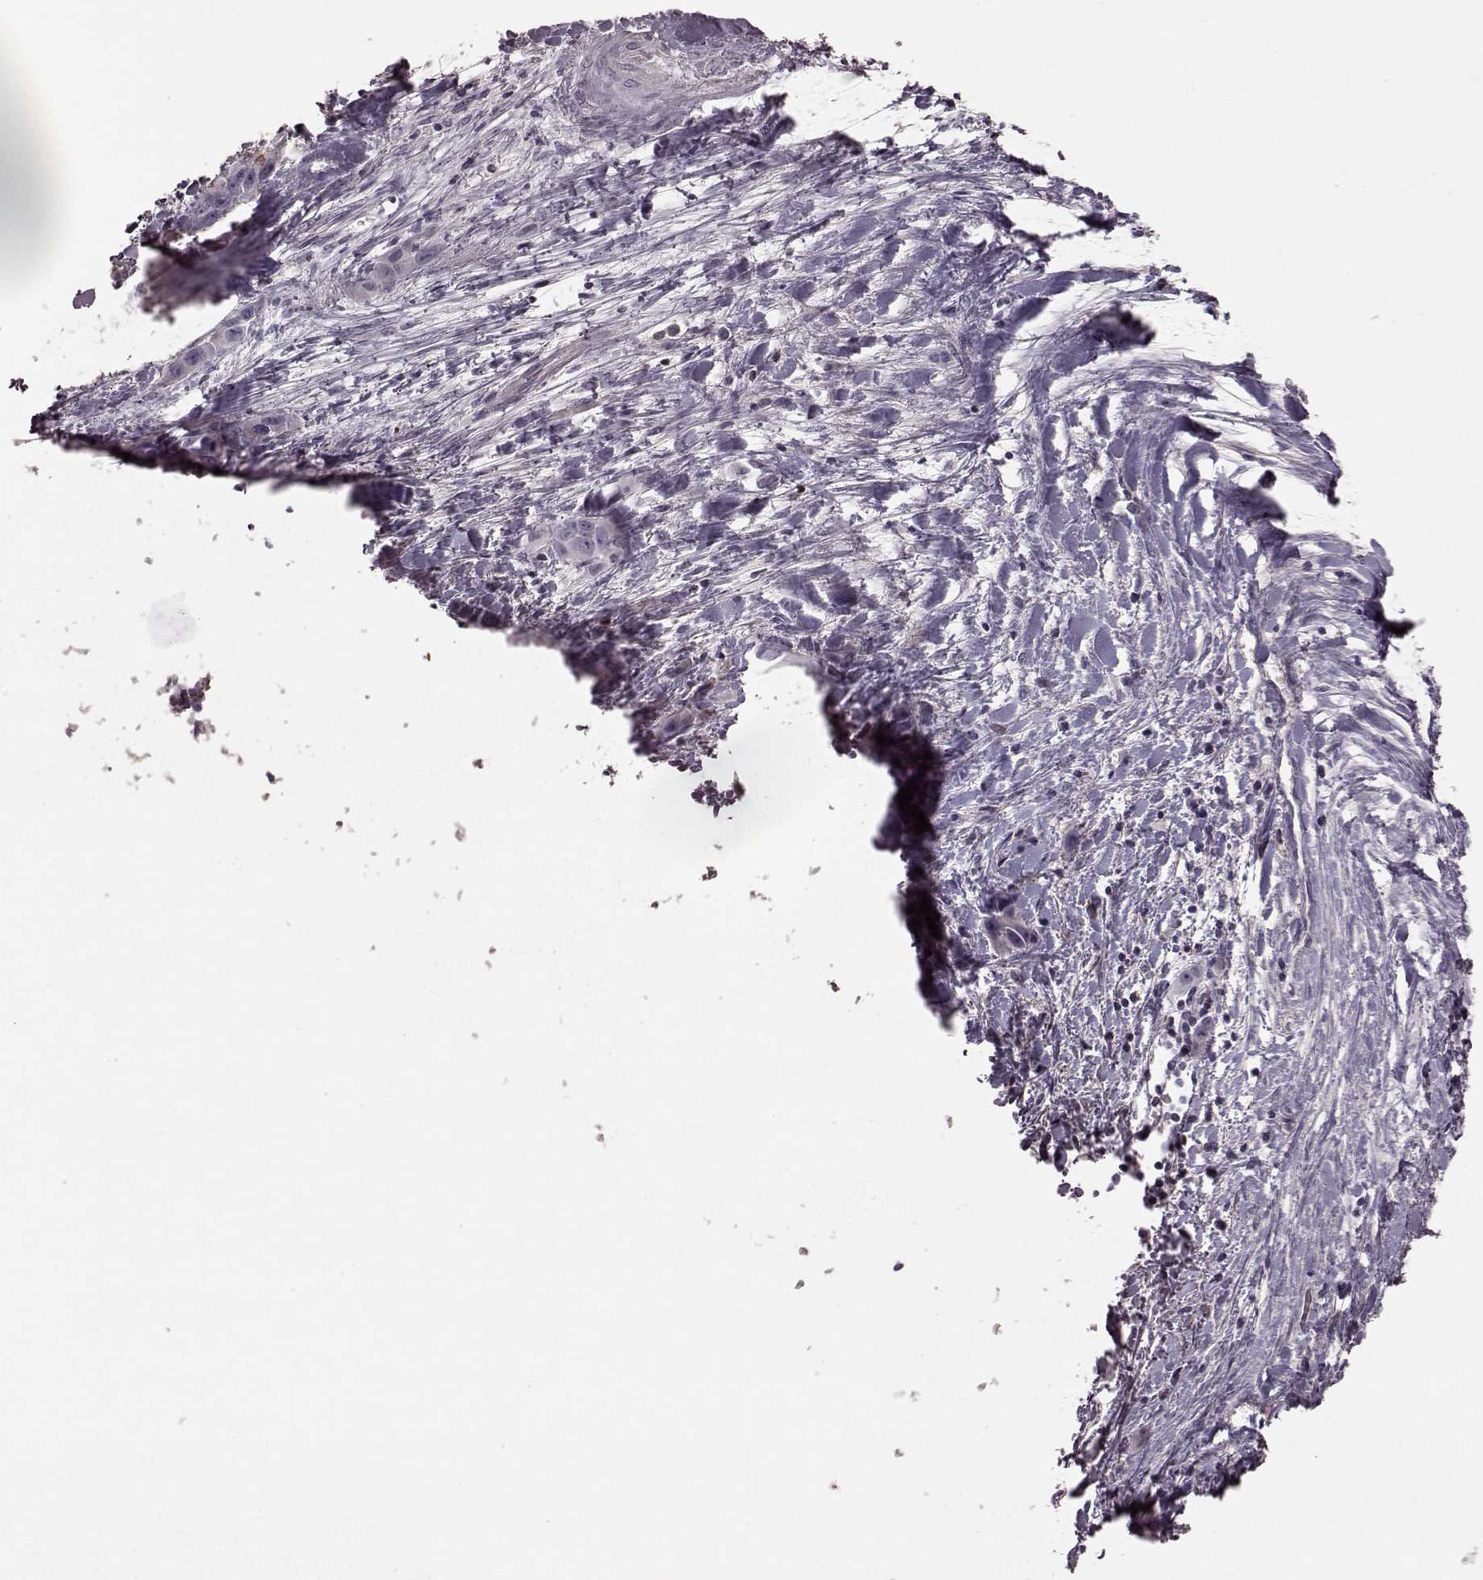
{"staining": {"intensity": "negative", "quantity": "none", "location": "none"}, "tissue": "liver cancer", "cell_type": "Tumor cells", "image_type": "cancer", "snomed": [{"axis": "morphology", "description": "Cholangiocarcinoma"}, {"axis": "topography", "description": "Liver"}], "caption": "This is an IHC histopathology image of liver cholangiocarcinoma. There is no positivity in tumor cells.", "gene": "PDCD1", "patient": {"sex": "female", "age": 52}}